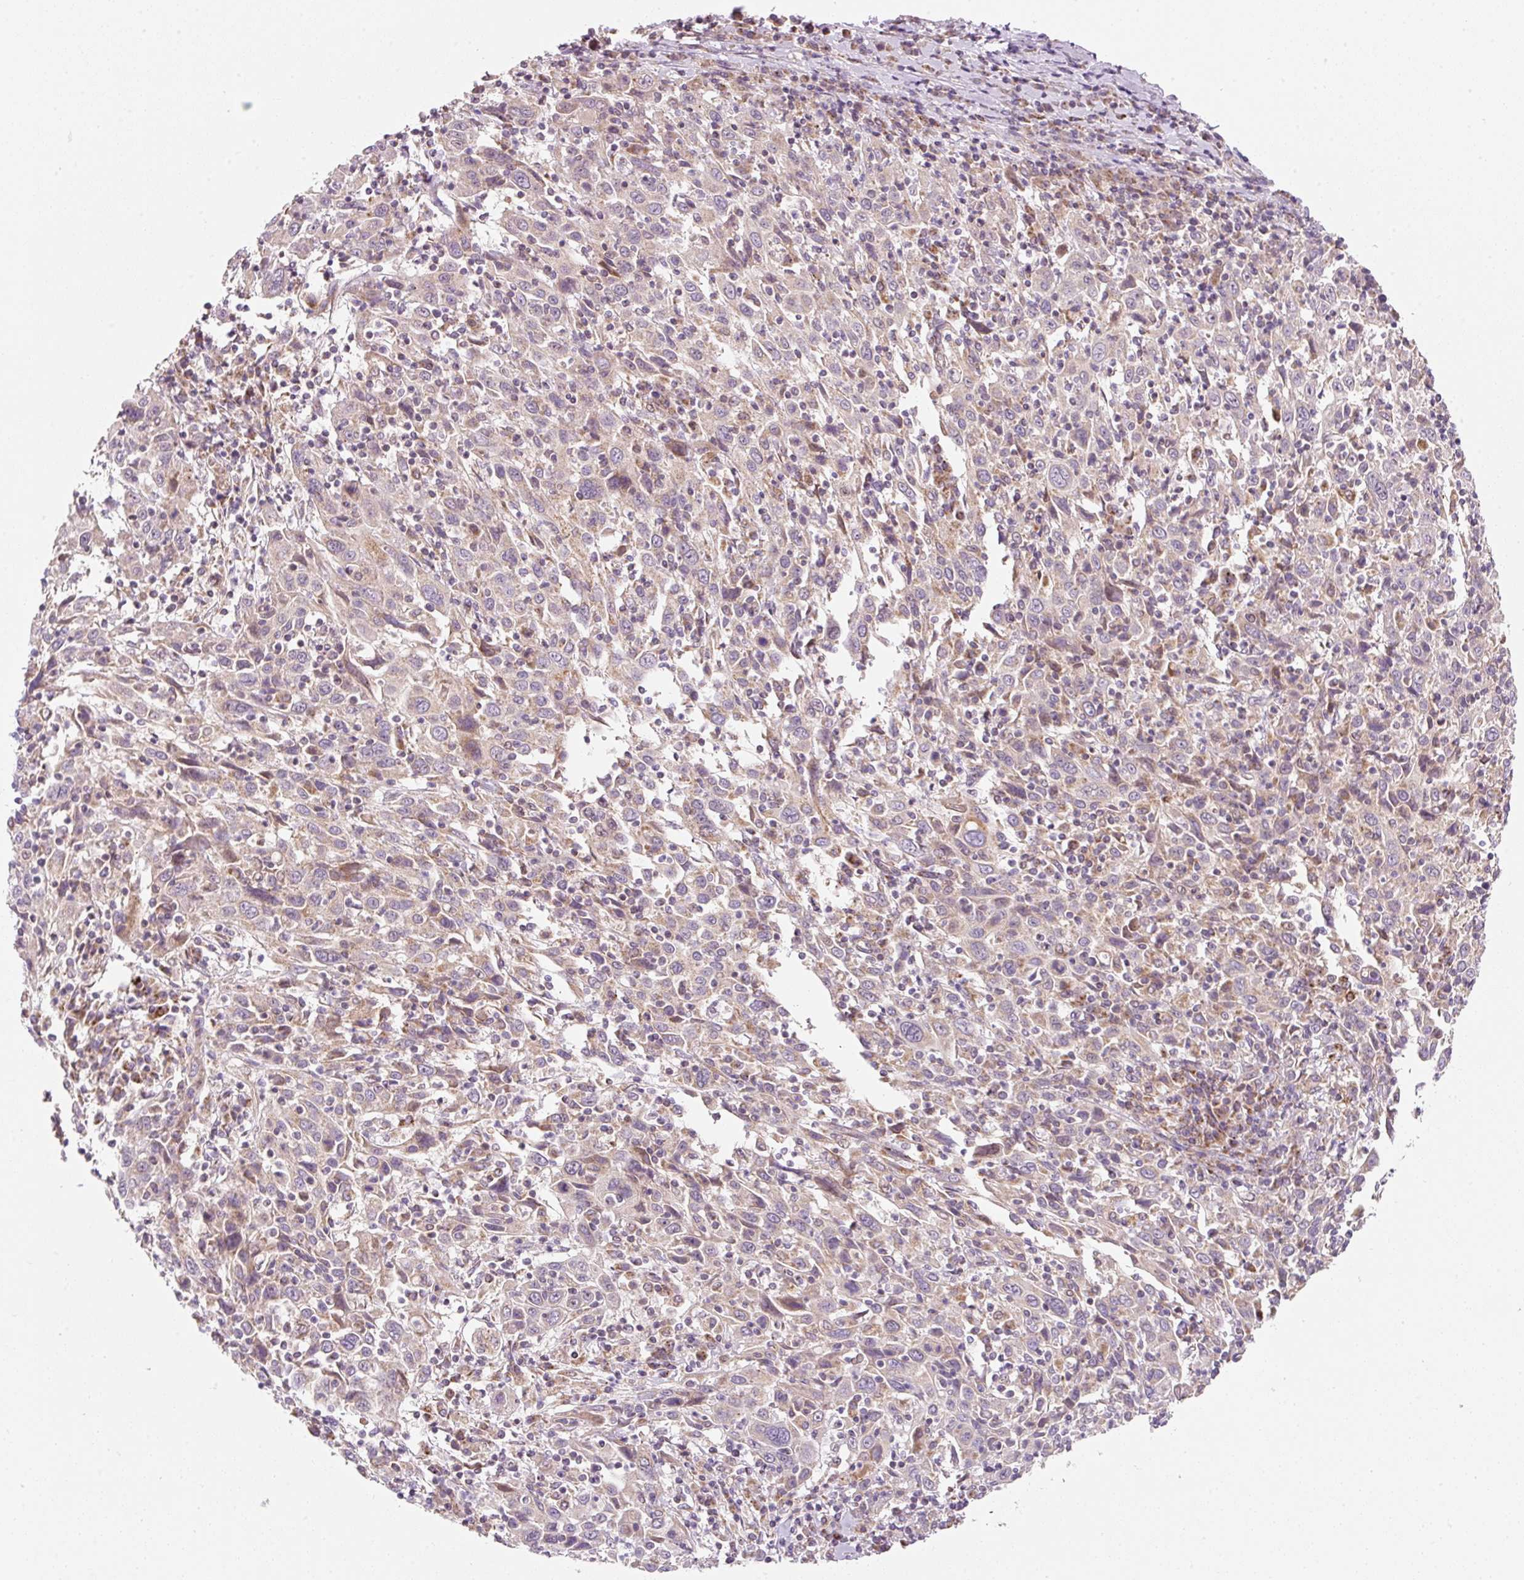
{"staining": {"intensity": "negative", "quantity": "none", "location": "none"}, "tissue": "cervical cancer", "cell_type": "Tumor cells", "image_type": "cancer", "snomed": [{"axis": "morphology", "description": "Squamous cell carcinoma, NOS"}, {"axis": "topography", "description": "Cervix"}], "caption": "This is a histopathology image of immunohistochemistry staining of cervical cancer, which shows no positivity in tumor cells.", "gene": "FAM78B", "patient": {"sex": "female", "age": 46}}